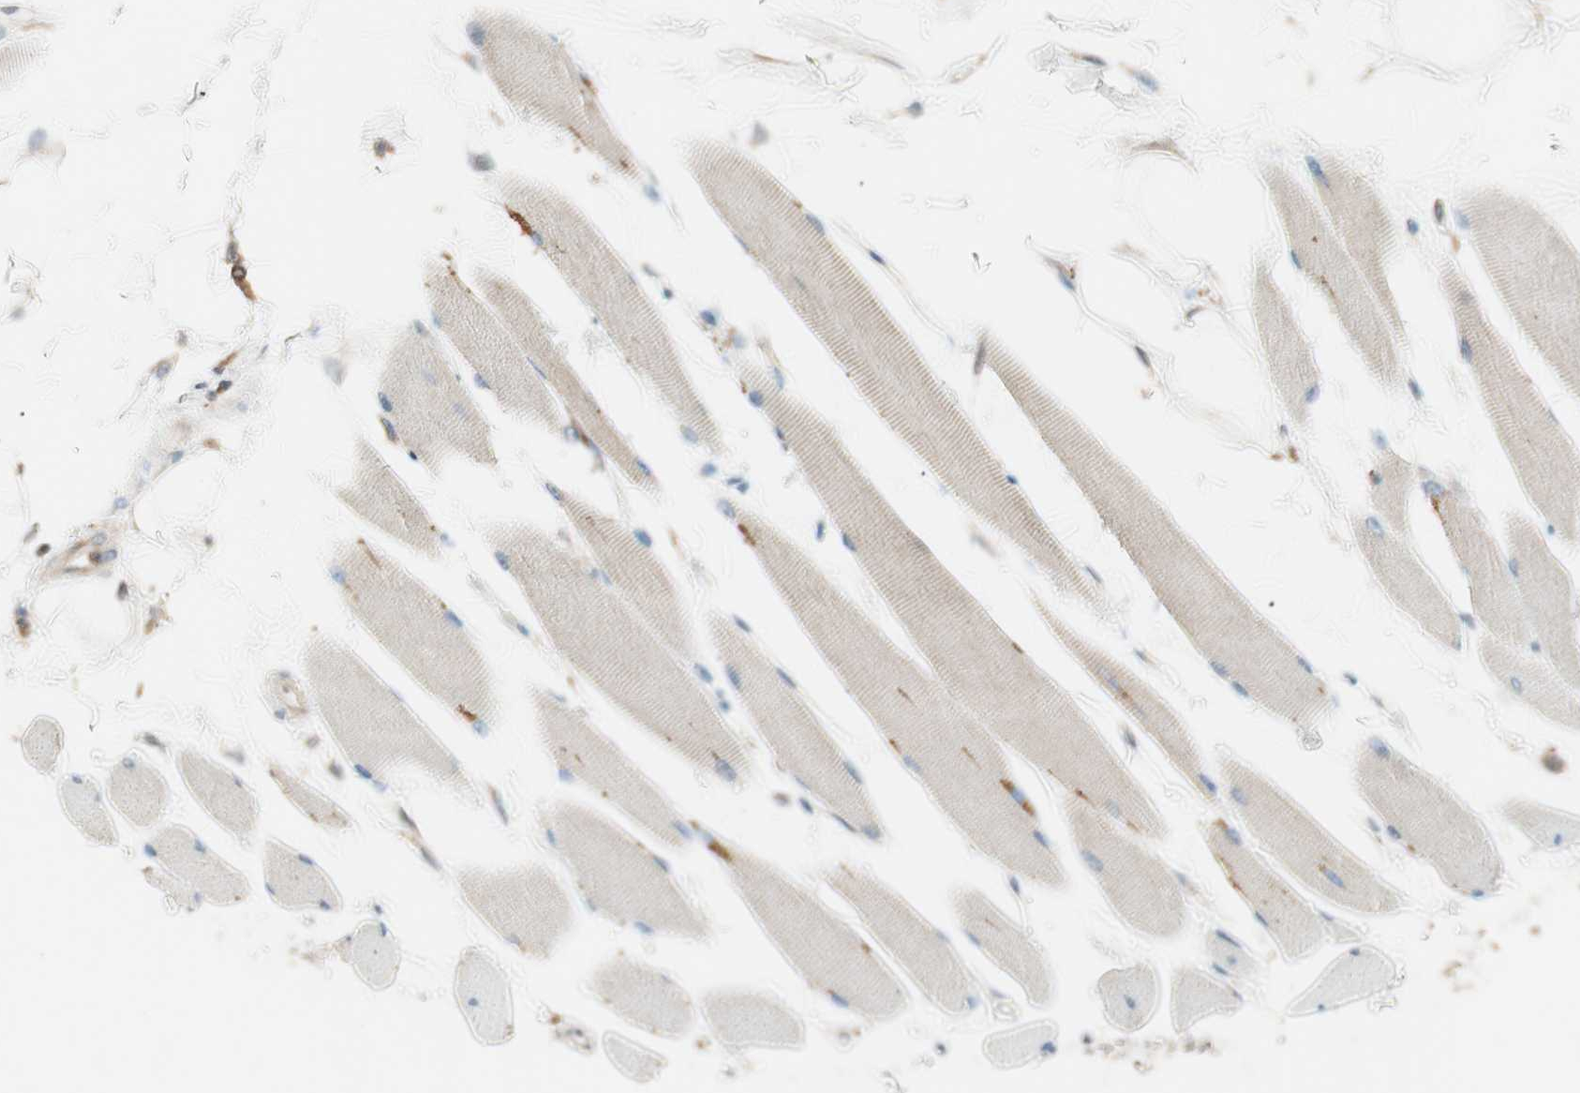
{"staining": {"intensity": "weak", "quantity": "<25%", "location": "cytoplasmic/membranous"}, "tissue": "skeletal muscle", "cell_type": "Myocytes", "image_type": "normal", "snomed": [{"axis": "morphology", "description": "Normal tissue, NOS"}, {"axis": "topography", "description": "Skeletal muscle"}, {"axis": "topography", "description": "Peripheral nerve tissue"}], "caption": "Myocytes are negative for protein expression in normal human skeletal muscle.", "gene": "GALT", "patient": {"sex": "female", "age": 84}}